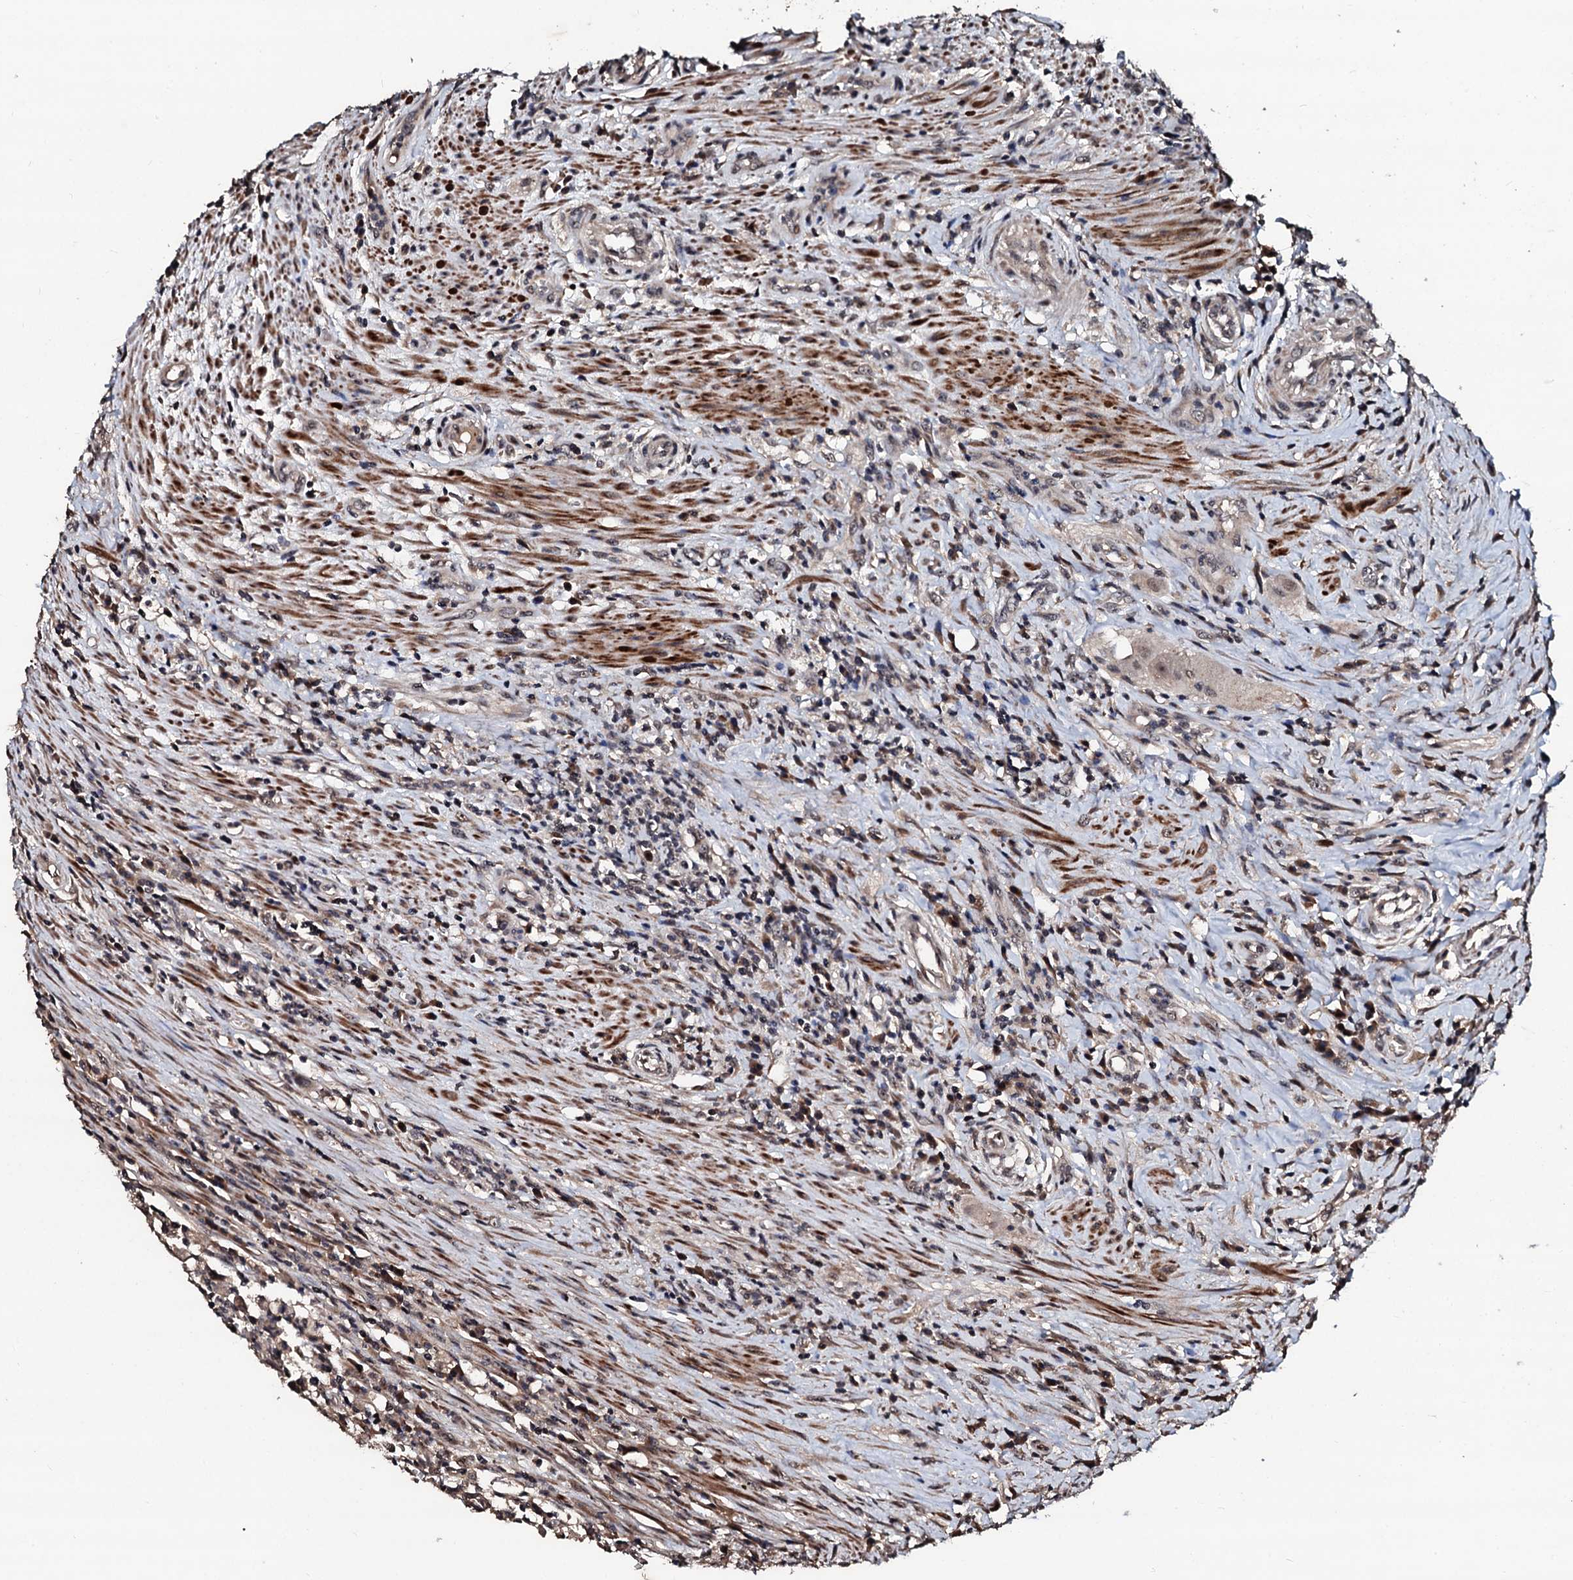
{"staining": {"intensity": "weak", "quantity": "25%-75%", "location": "nuclear"}, "tissue": "colorectal cancer", "cell_type": "Tumor cells", "image_type": "cancer", "snomed": [{"axis": "morphology", "description": "Adenocarcinoma, NOS"}, {"axis": "topography", "description": "Colon"}], "caption": "Adenocarcinoma (colorectal) was stained to show a protein in brown. There is low levels of weak nuclear expression in approximately 25%-75% of tumor cells.", "gene": "SUPT7L", "patient": {"sex": "male", "age": 62}}